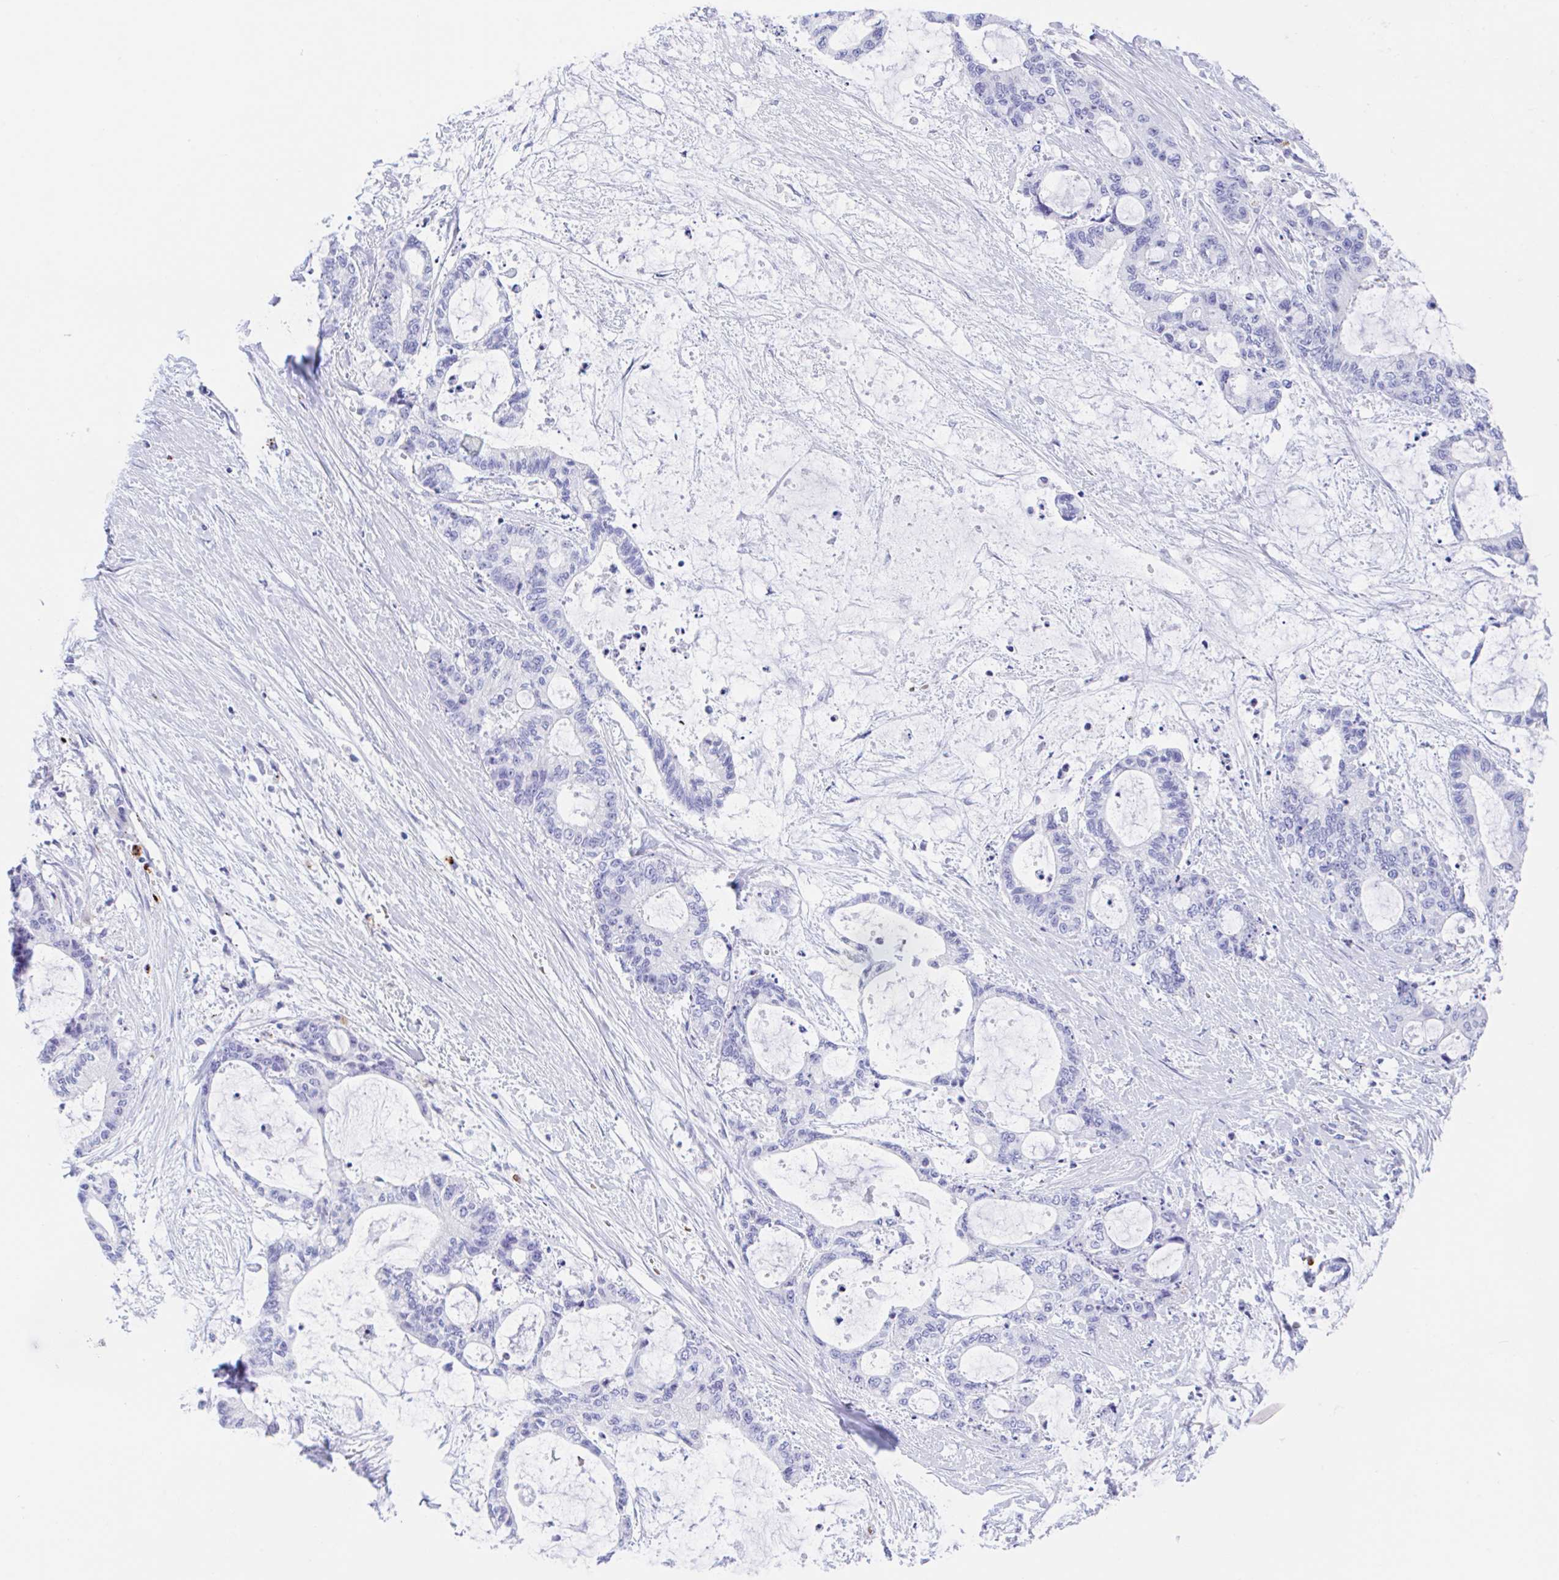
{"staining": {"intensity": "negative", "quantity": "none", "location": "none"}, "tissue": "liver cancer", "cell_type": "Tumor cells", "image_type": "cancer", "snomed": [{"axis": "morphology", "description": "Normal tissue, NOS"}, {"axis": "morphology", "description": "Cholangiocarcinoma"}, {"axis": "topography", "description": "Liver"}, {"axis": "topography", "description": "Peripheral nerve tissue"}], "caption": "This is a photomicrograph of immunohistochemistry (IHC) staining of liver cancer, which shows no expression in tumor cells.", "gene": "ANKRD9", "patient": {"sex": "female", "age": 73}}